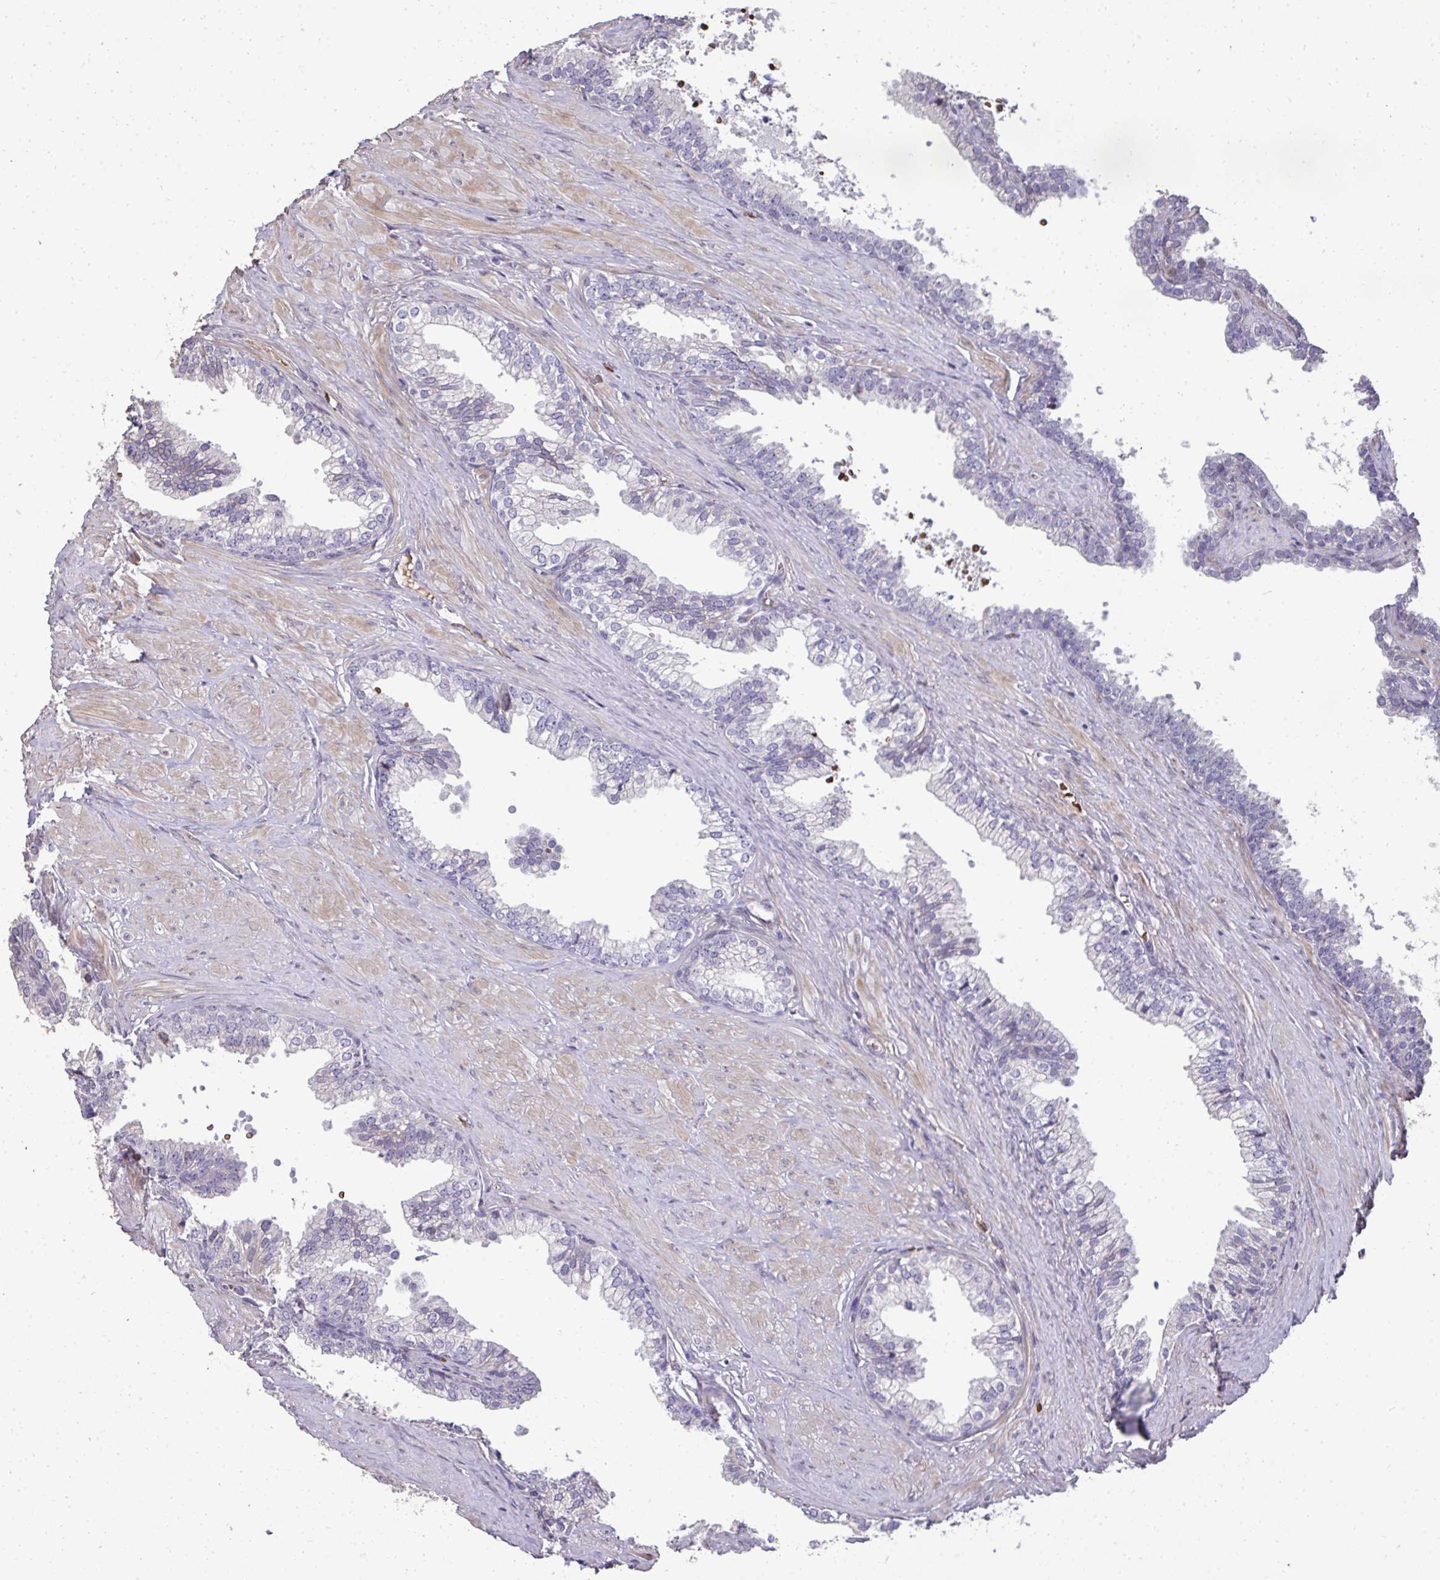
{"staining": {"intensity": "negative", "quantity": "none", "location": "none"}, "tissue": "prostate", "cell_type": "Glandular cells", "image_type": "normal", "snomed": [{"axis": "morphology", "description": "Normal tissue, NOS"}, {"axis": "topography", "description": "Prostate"}, {"axis": "topography", "description": "Peripheral nerve tissue"}], "caption": "Immunohistochemistry of normal human prostate displays no positivity in glandular cells.", "gene": "FIBCD1", "patient": {"sex": "male", "age": 55}}